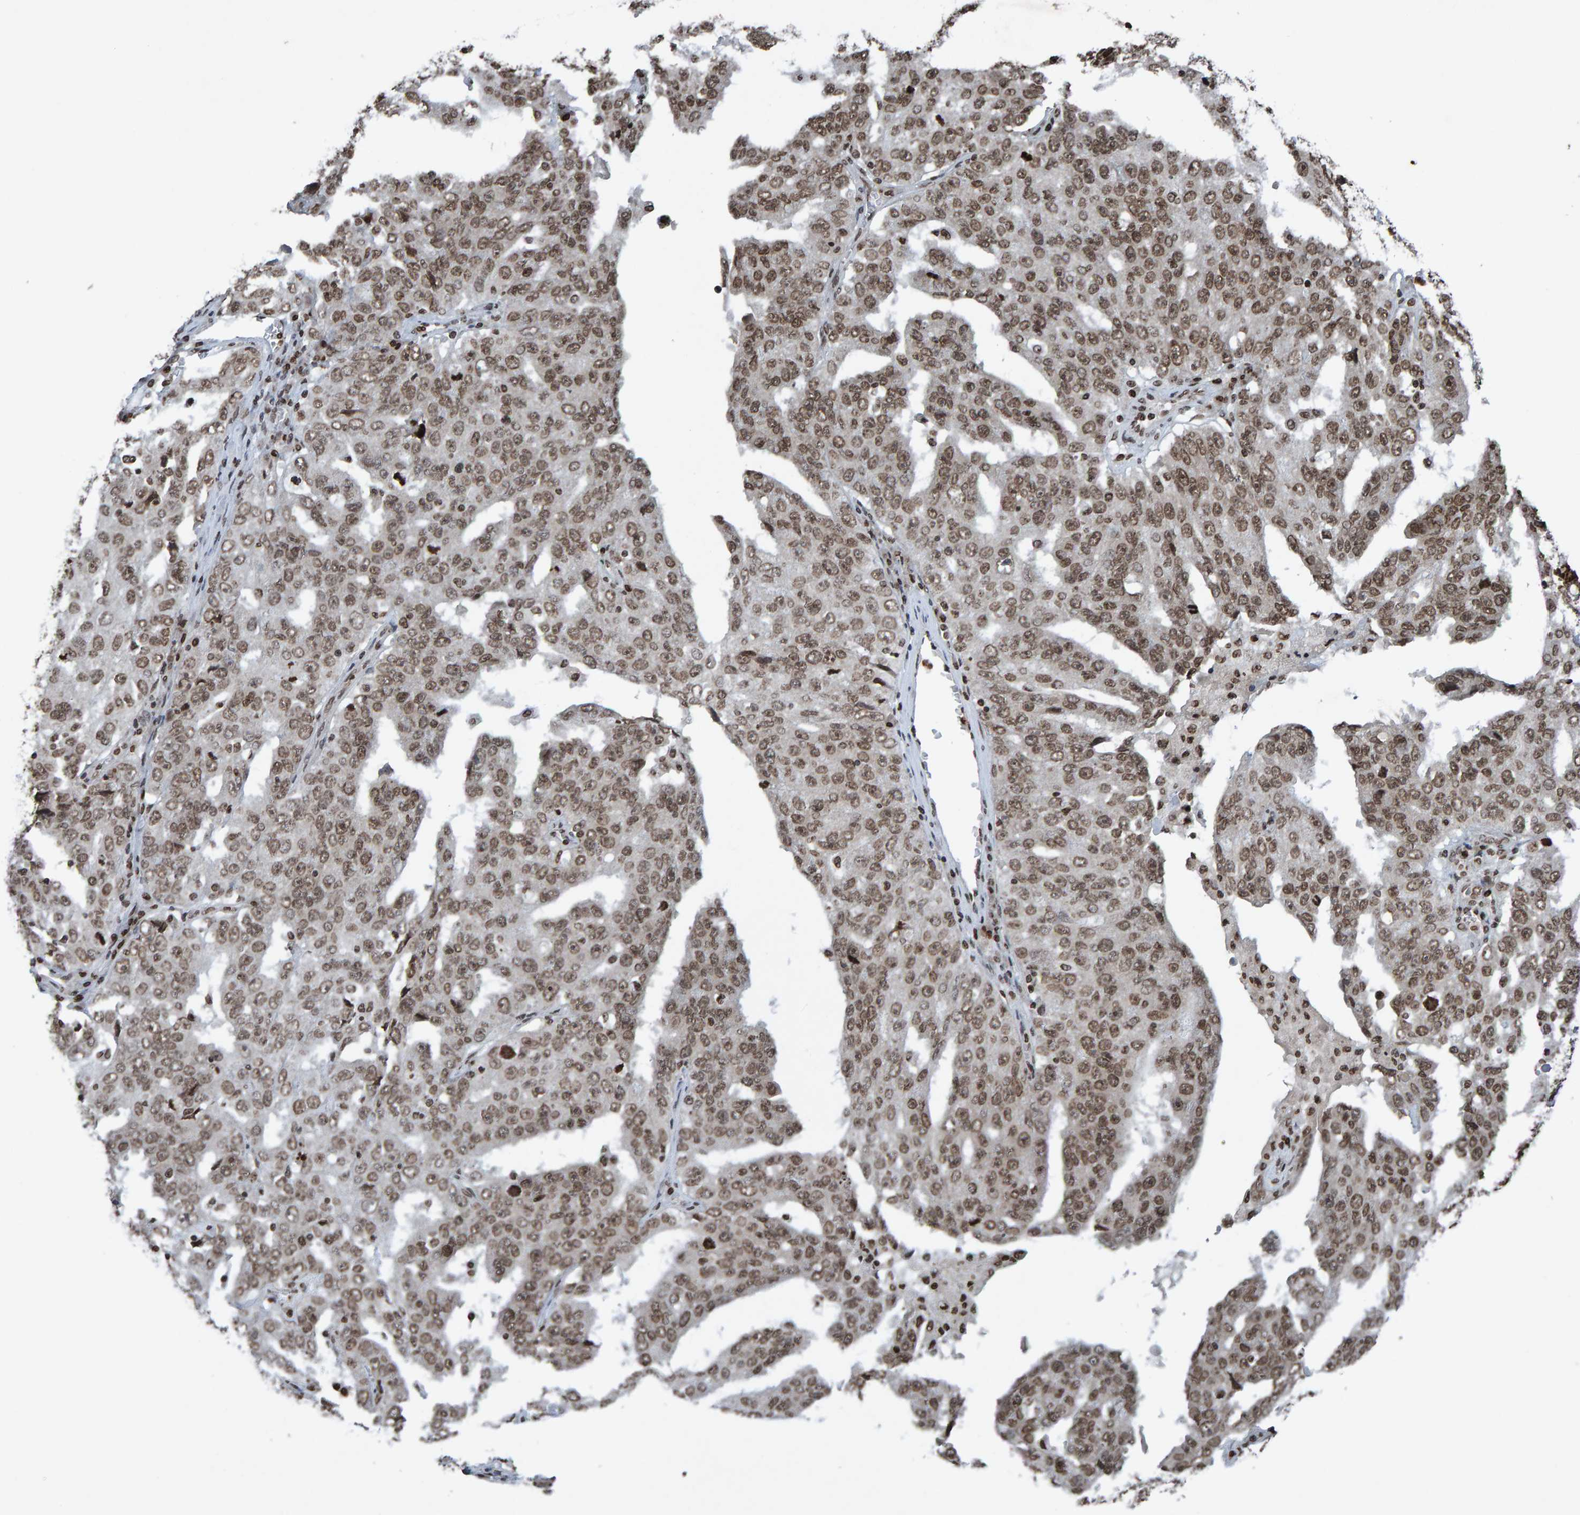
{"staining": {"intensity": "strong", "quantity": ">75%", "location": "nuclear"}, "tissue": "ovarian cancer", "cell_type": "Tumor cells", "image_type": "cancer", "snomed": [{"axis": "morphology", "description": "Carcinoma, endometroid"}, {"axis": "topography", "description": "Ovary"}], "caption": "Brown immunohistochemical staining in human ovarian cancer reveals strong nuclear expression in about >75% of tumor cells.", "gene": "H2AZ1", "patient": {"sex": "female", "age": 62}}